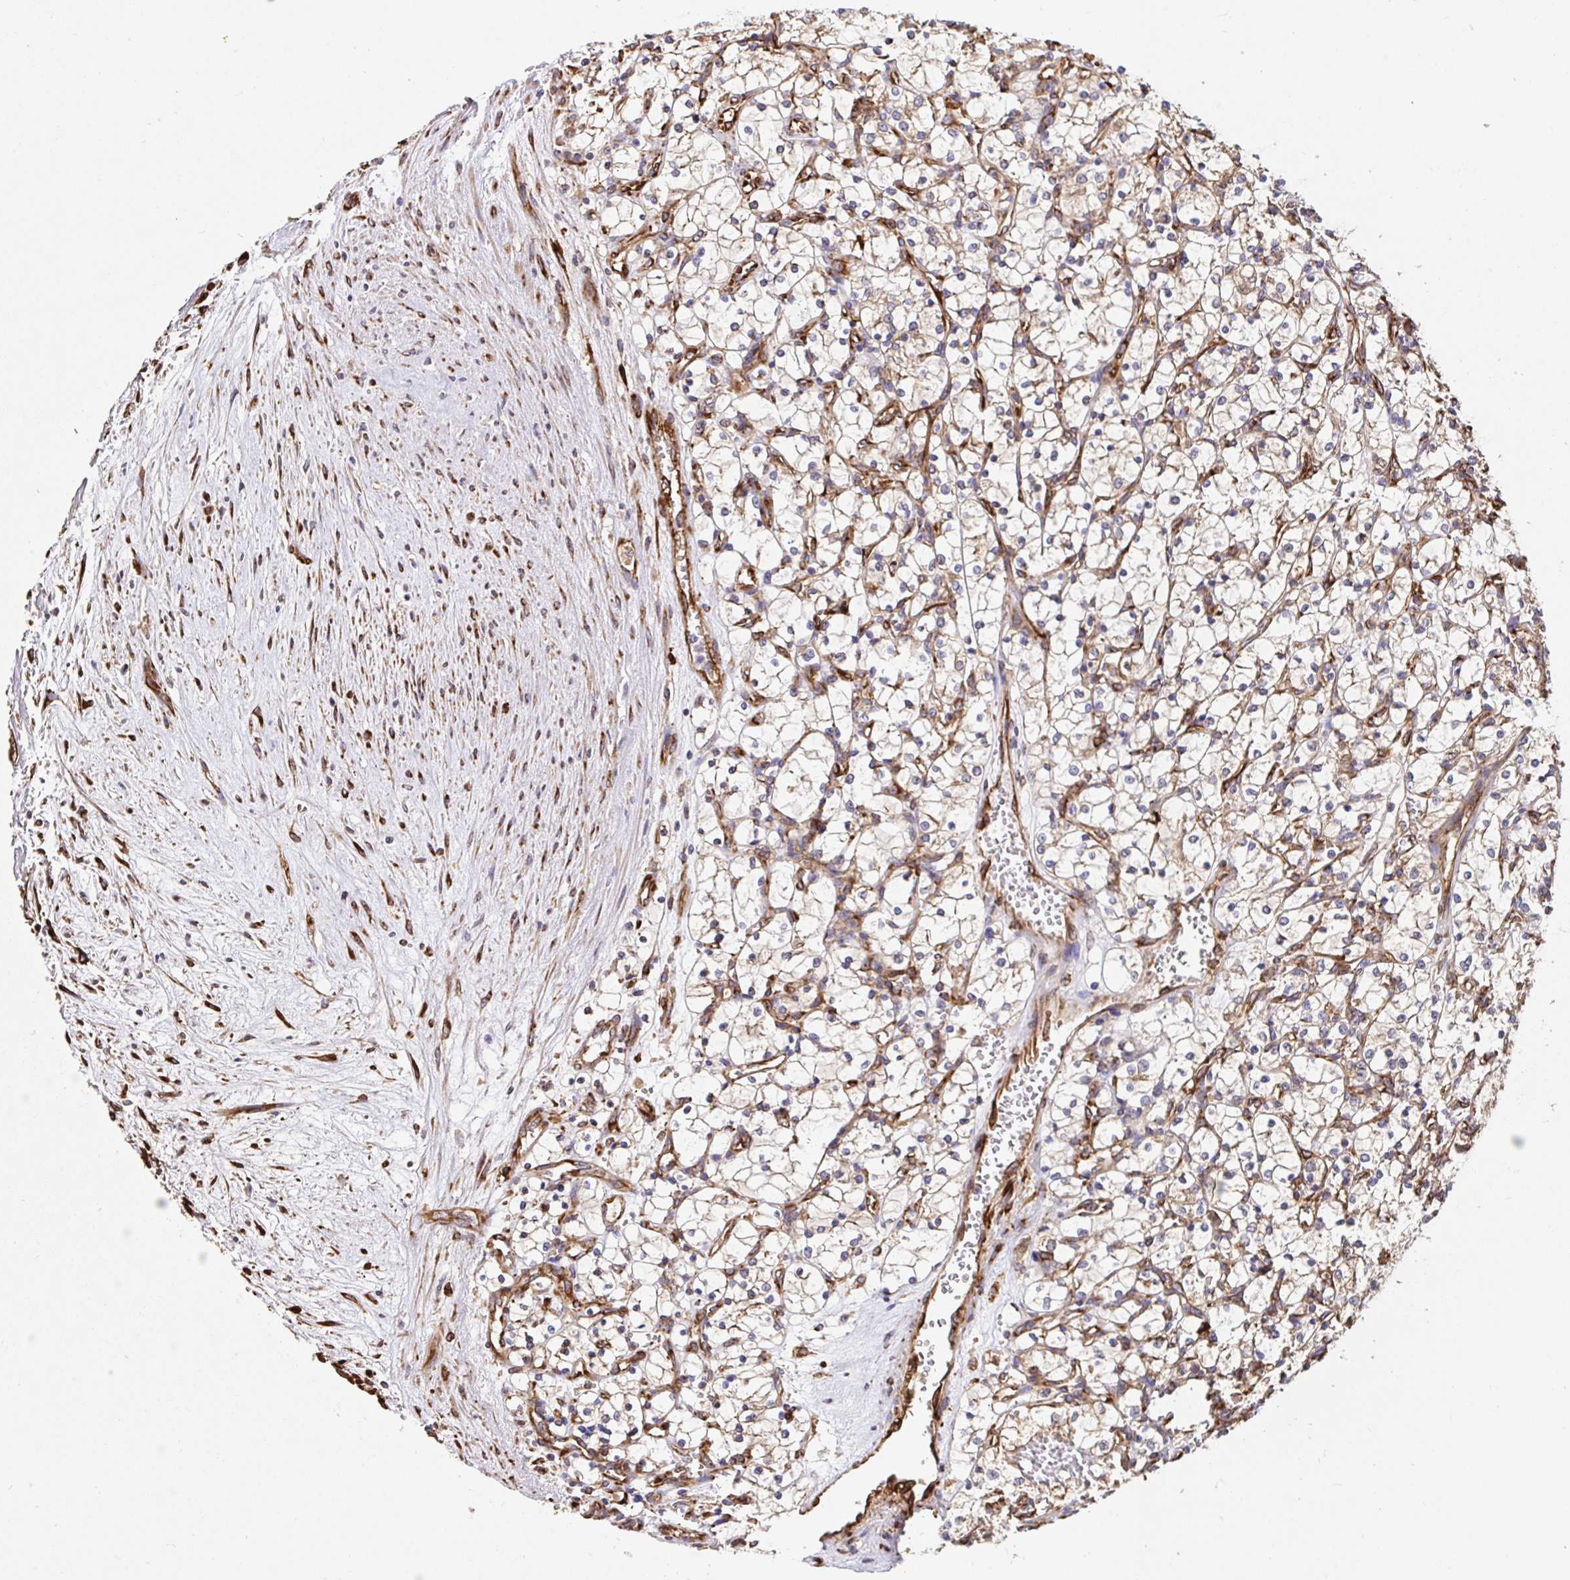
{"staining": {"intensity": "negative", "quantity": "none", "location": "none"}, "tissue": "renal cancer", "cell_type": "Tumor cells", "image_type": "cancer", "snomed": [{"axis": "morphology", "description": "Adenocarcinoma, NOS"}, {"axis": "topography", "description": "Kidney"}], "caption": "There is no significant staining in tumor cells of renal adenocarcinoma.", "gene": "MAOA", "patient": {"sex": "female", "age": 69}}